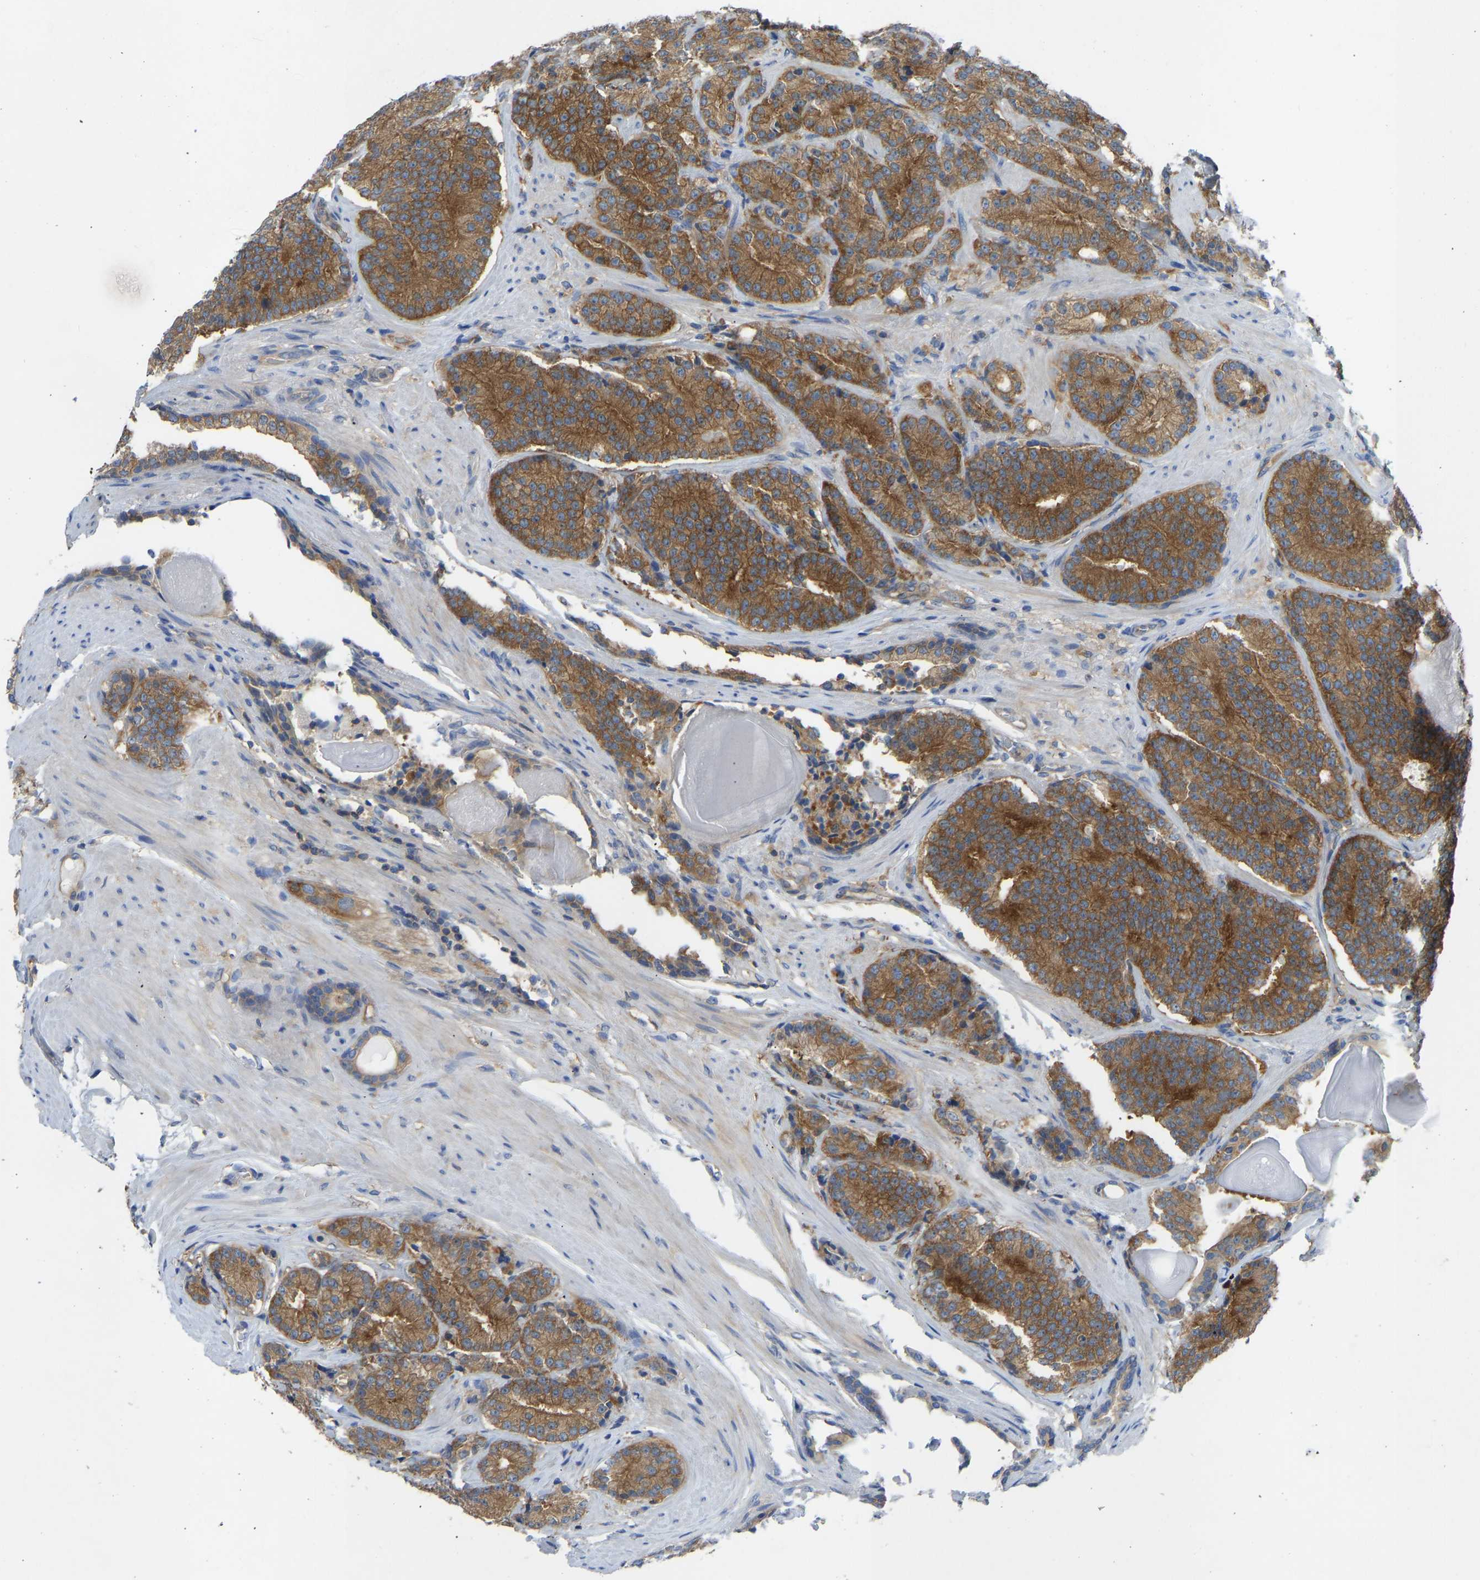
{"staining": {"intensity": "moderate", "quantity": ">75%", "location": "cytoplasmic/membranous"}, "tissue": "prostate cancer", "cell_type": "Tumor cells", "image_type": "cancer", "snomed": [{"axis": "morphology", "description": "Adenocarcinoma, High grade"}, {"axis": "topography", "description": "Prostate"}], "caption": "Approximately >75% of tumor cells in prostate cancer (adenocarcinoma (high-grade)) exhibit moderate cytoplasmic/membranous protein expression as visualized by brown immunohistochemical staining.", "gene": "PPP3CA", "patient": {"sex": "male", "age": 61}}